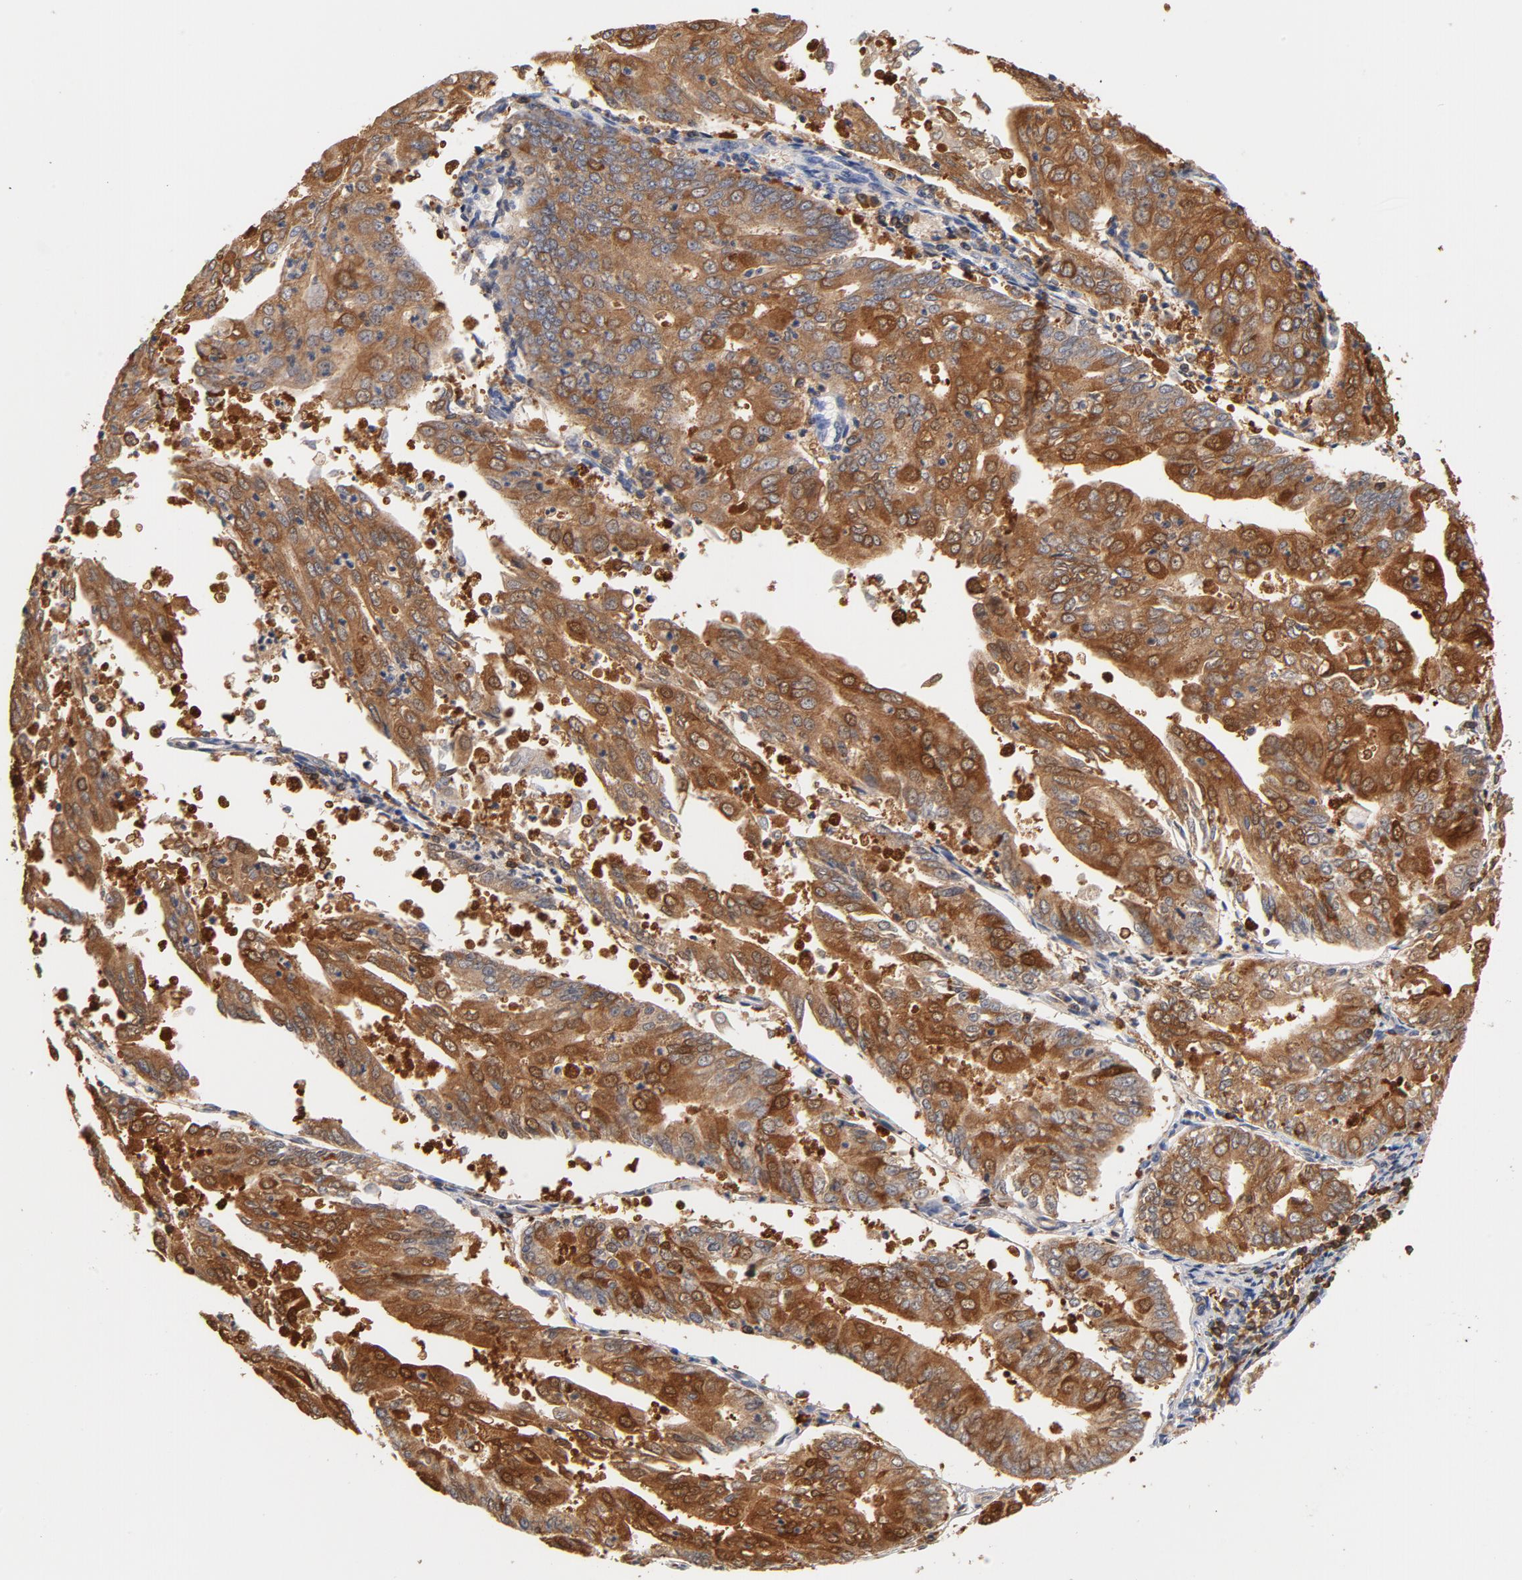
{"staining": {"intensity": "moderate", "quantity": ">75%", "location": "cytoplasmic/membranous"}, "tissue": "endometrial cancer", "cell_type": "Tumor cells", "image_type": "cancer", "snomed": [{"axis": "morphology", "description": "Adenocarcinoma, NOS"}, {"axis": "topography", "description": "Endometrium"}], "caption": "Moderate cytoplasmic/membranous protein positivity is identified in about >75% of tumor cells in endometrial adenocarcinoma. (Stains: DAB in brown, nuclei in blue, Microscopy: brightfield microscopy at high magnification).", "gene": "EZR", "patient": {"sex": "female", "age": 79}}